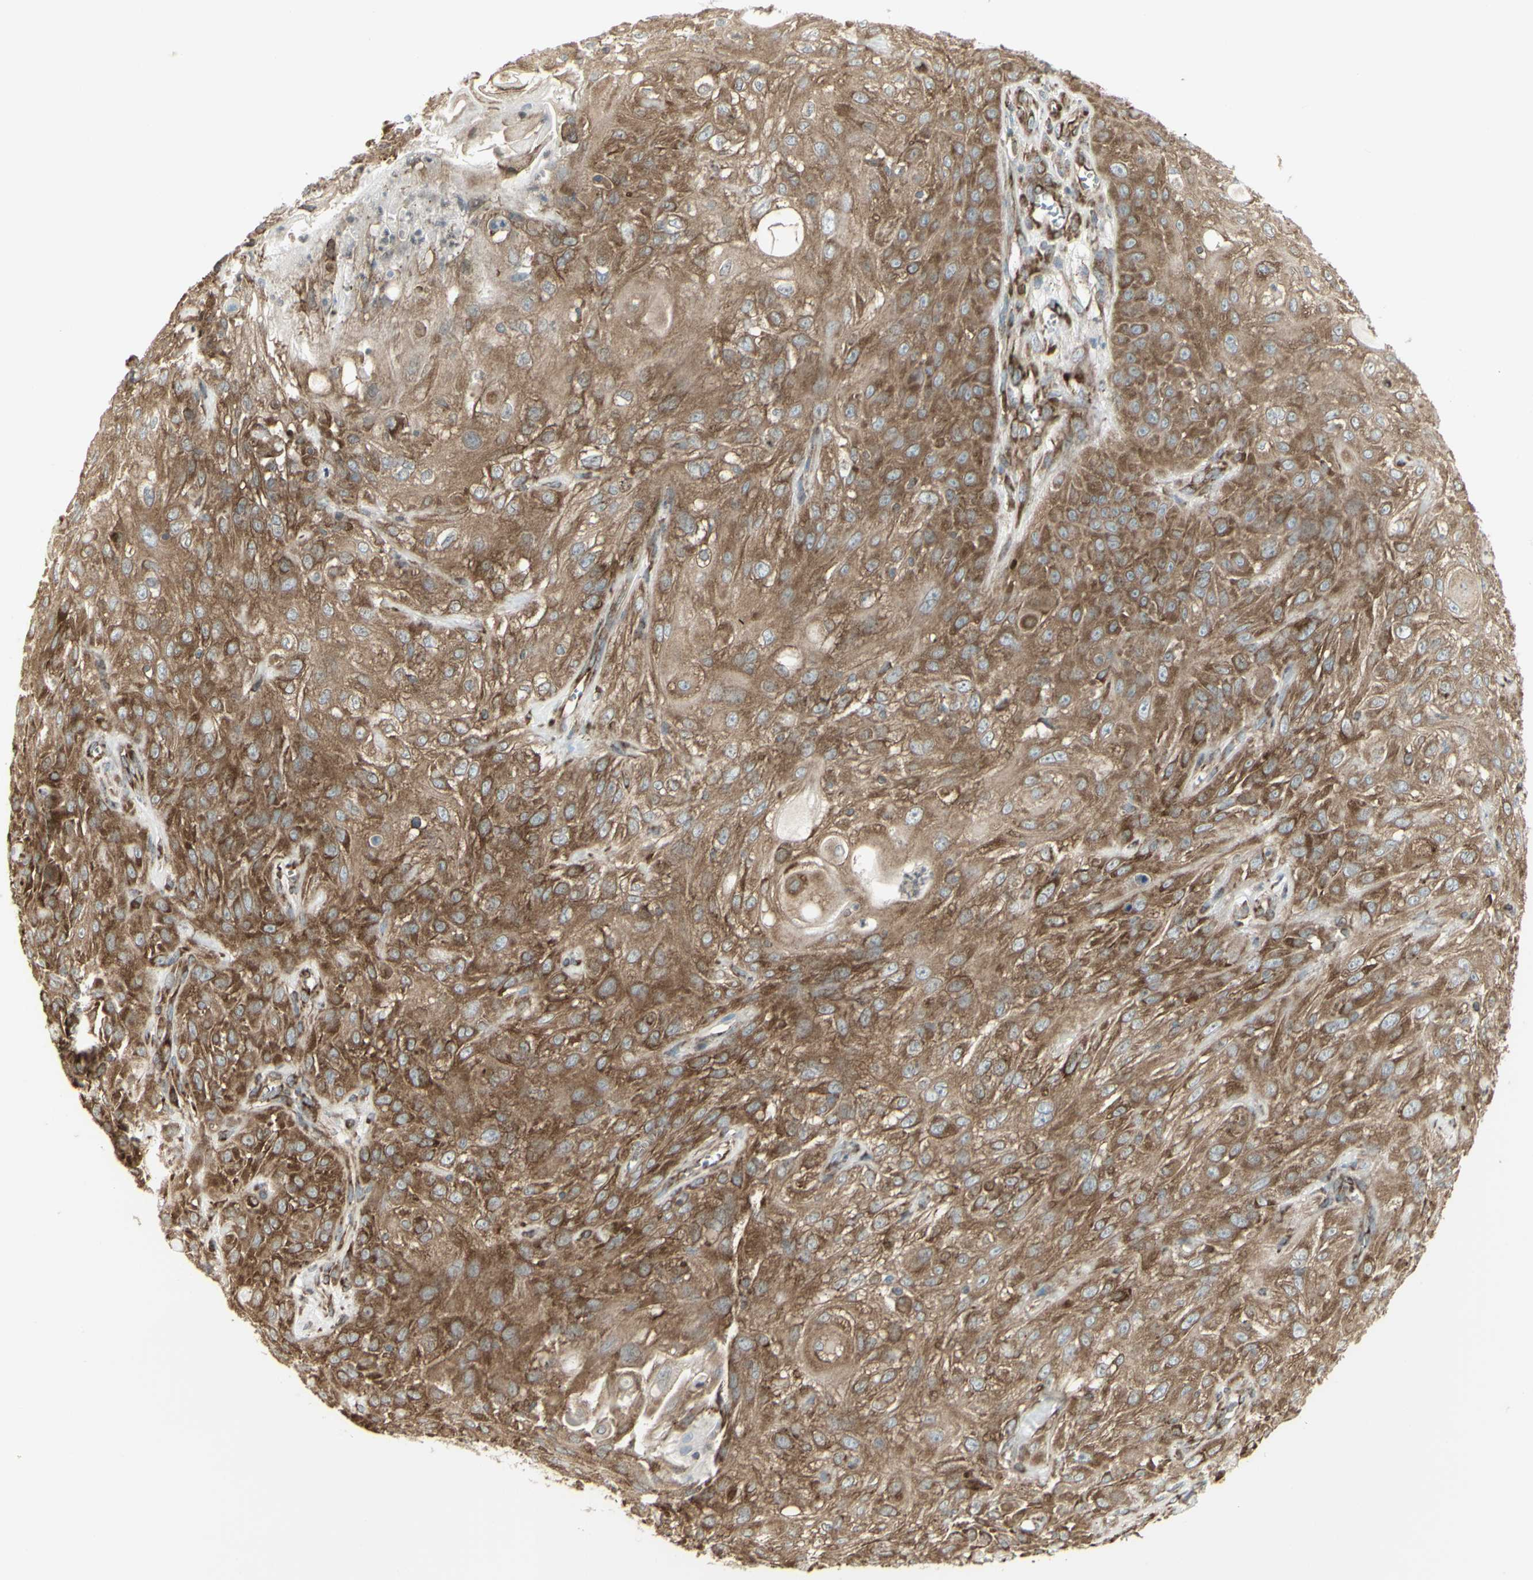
{"staining": {"intensity": "moderate", "quantity": ">75%", "location": "cytoplasmic/membranous"}, "tissue": "skin cancer", "cell_type": "Tumor cells", "image_type": "cancer", "snomed": [{"axis": "morphology", "description": "Squamous cell carcinoma, NOS"}, {"axis": "topography", "description": "Skin"}], "caption": "Protein positivity by immunohistochemistry (IHC) displays moderate cytoplasmic/membranous positivity in approximately >75% of tumor cells in skin cancer.", "gene": "FKBP3", "patient": {"sex": "male", "age": 75}}